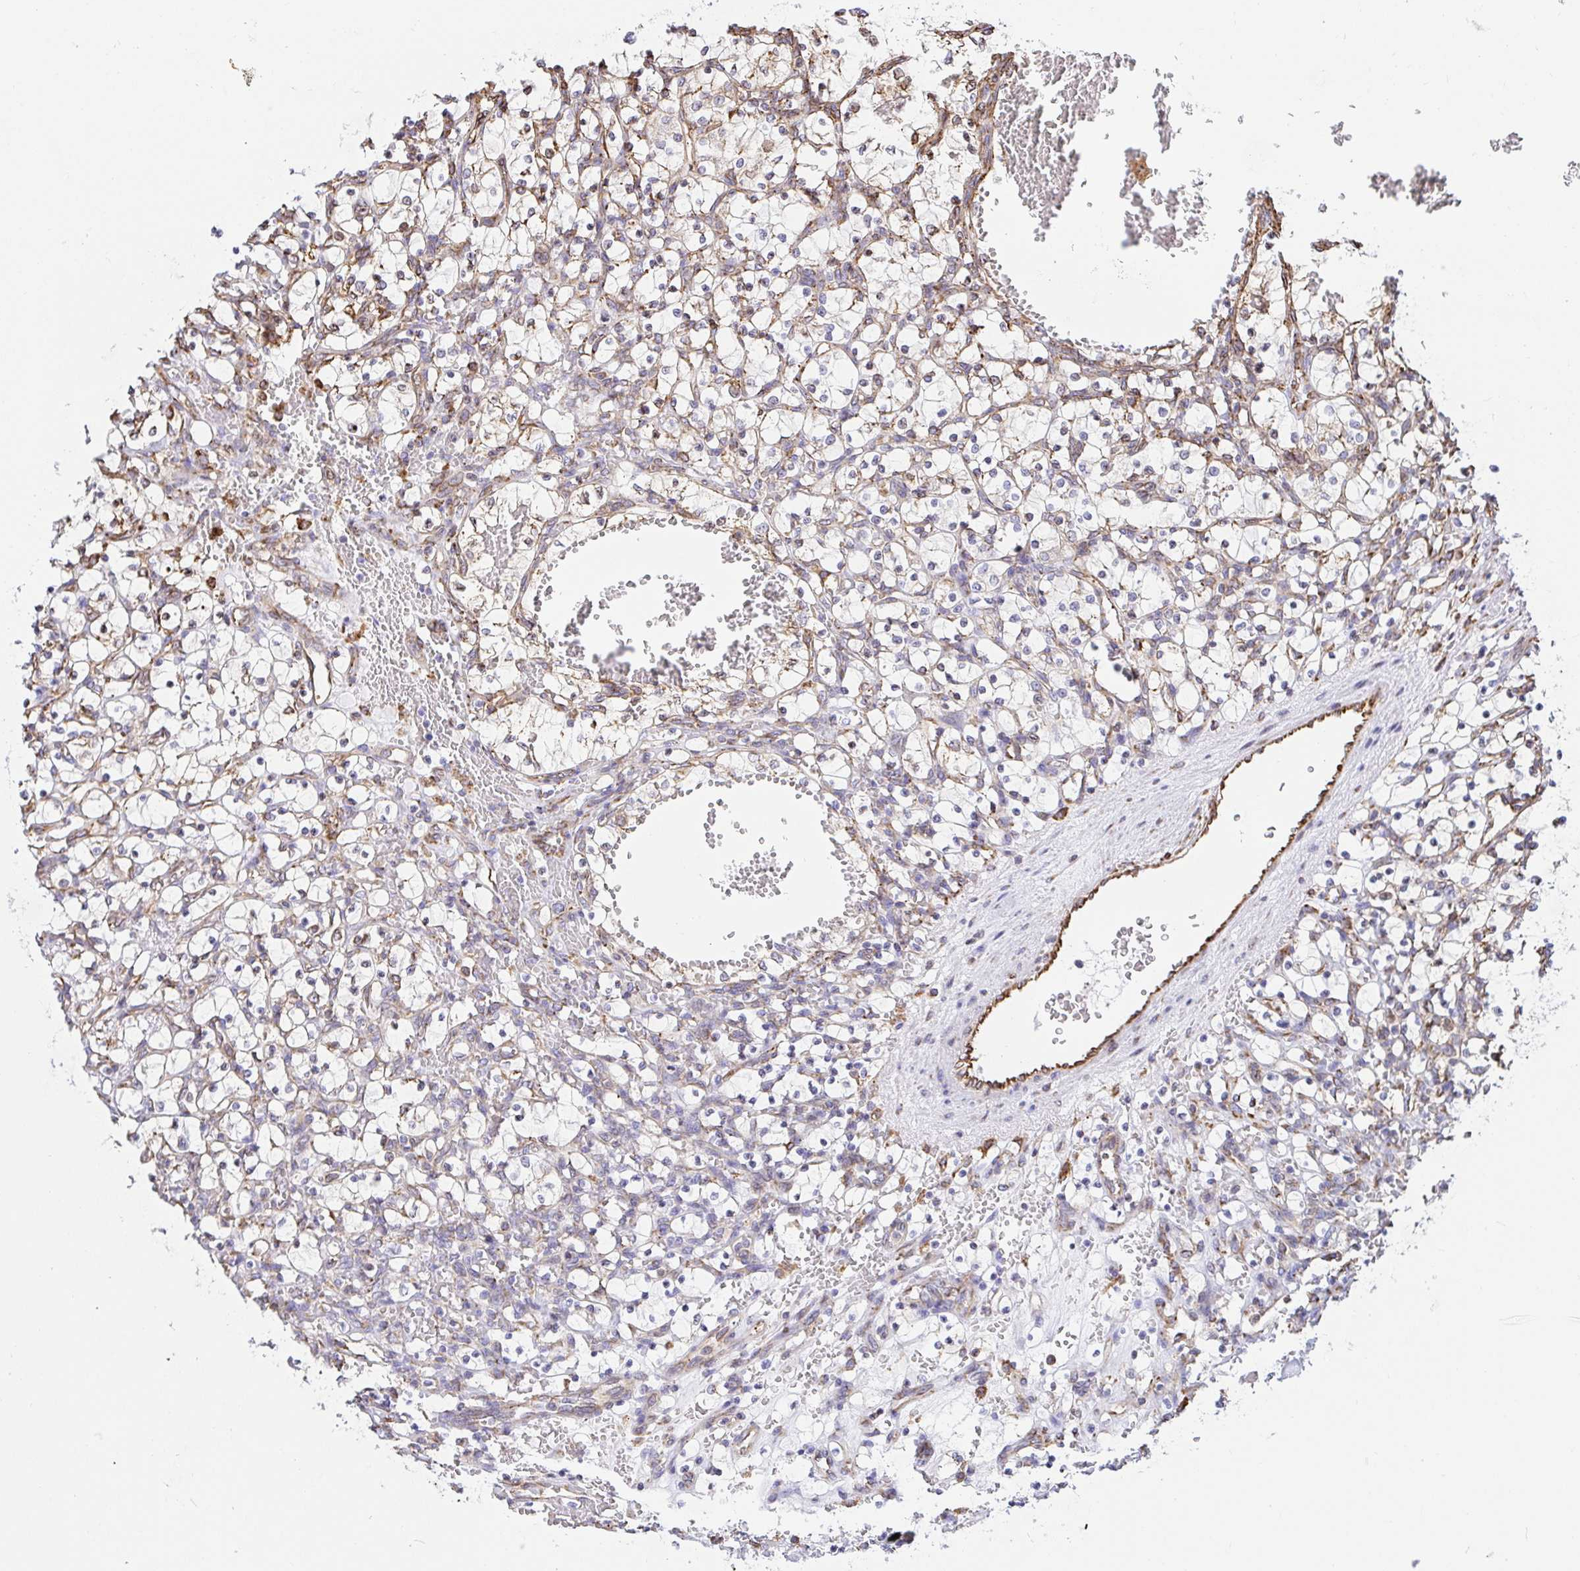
{"staining": {"intensity": "negative", "quantity": "none", "location": "none"}, "tissue": "renal cancer", "cell_type": "Tumor cells", "image_type": "cancer", "snomed": [{"axis": "morphology", "description": "Adenocarcinoma, NOS"}, {"axis": "topography", "description": "Kidney"}], "caption": "High magnification brightfield microscopy of renal cancer stained with DAB (3,3'-diaminobenzidine) (brown) and counterstained with hematoxylin (blue): tumor cells show no significant positivity.", "gene": "CLGN", "patient": {"sex": "female", "age": 69}}